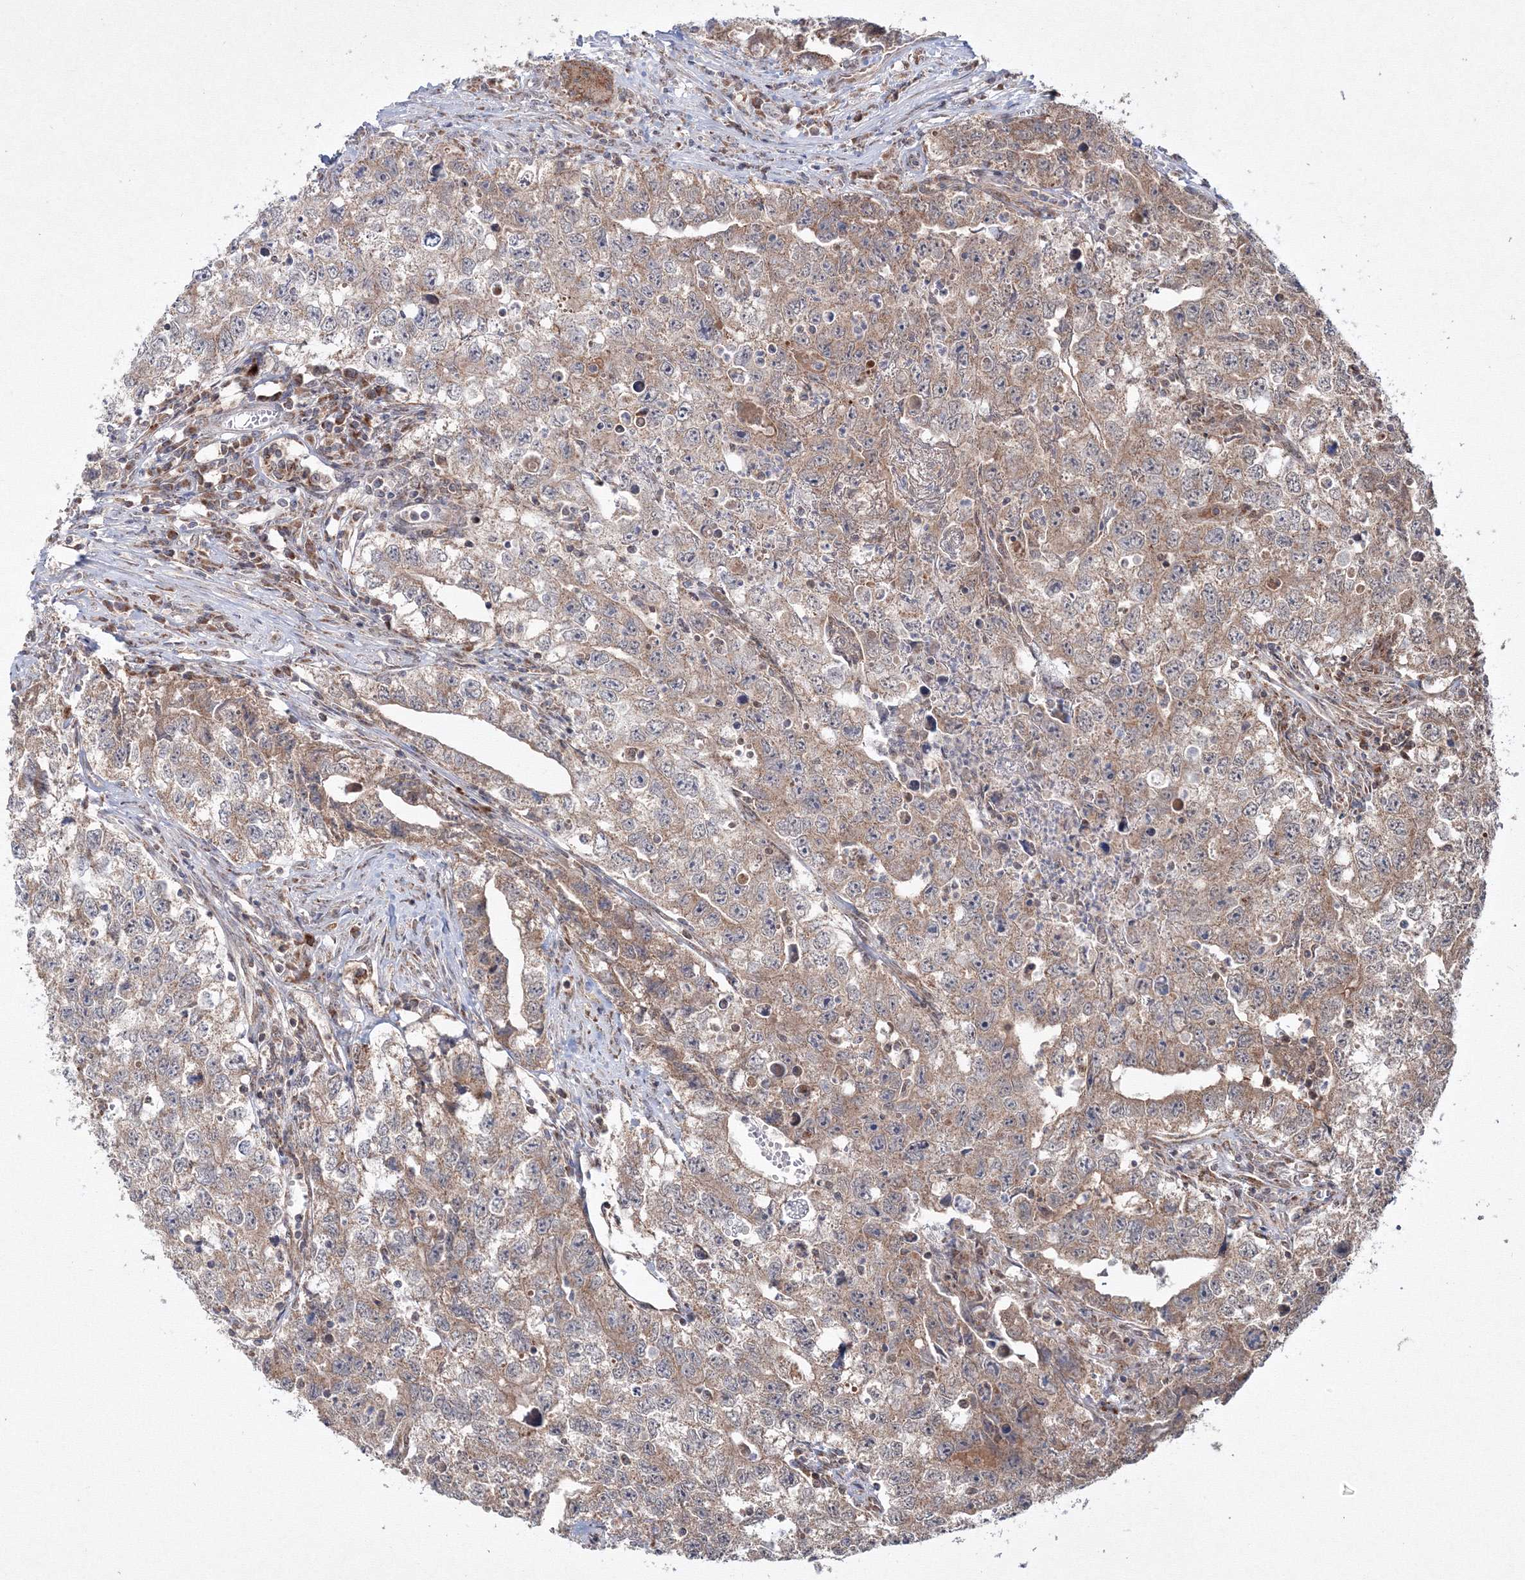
{"staining": {"intensity": "weak", "quantity": ">75%", "location": "cytoplasmic/membranous"}, "tissue": "testis cancer", "cell_type": "Tumor cells", "image_type": "cancer", "snomed": [{"axis": "morphology", "description": "Seminoma, NOS"}, {"axis": "morphology", "description": "Carcinoma, Embryonal, NOS"}, {"axis": "topography", "description": "Testis"}], "caption": "Testis embryonal carcinoma was stained to show a protein in brown. There is low levels of weak cytoplasmic/membranous staining in approximately >75% of tumor cells.", "gene": "PEX13", "patient": {"sex": "male", "age": 43}}